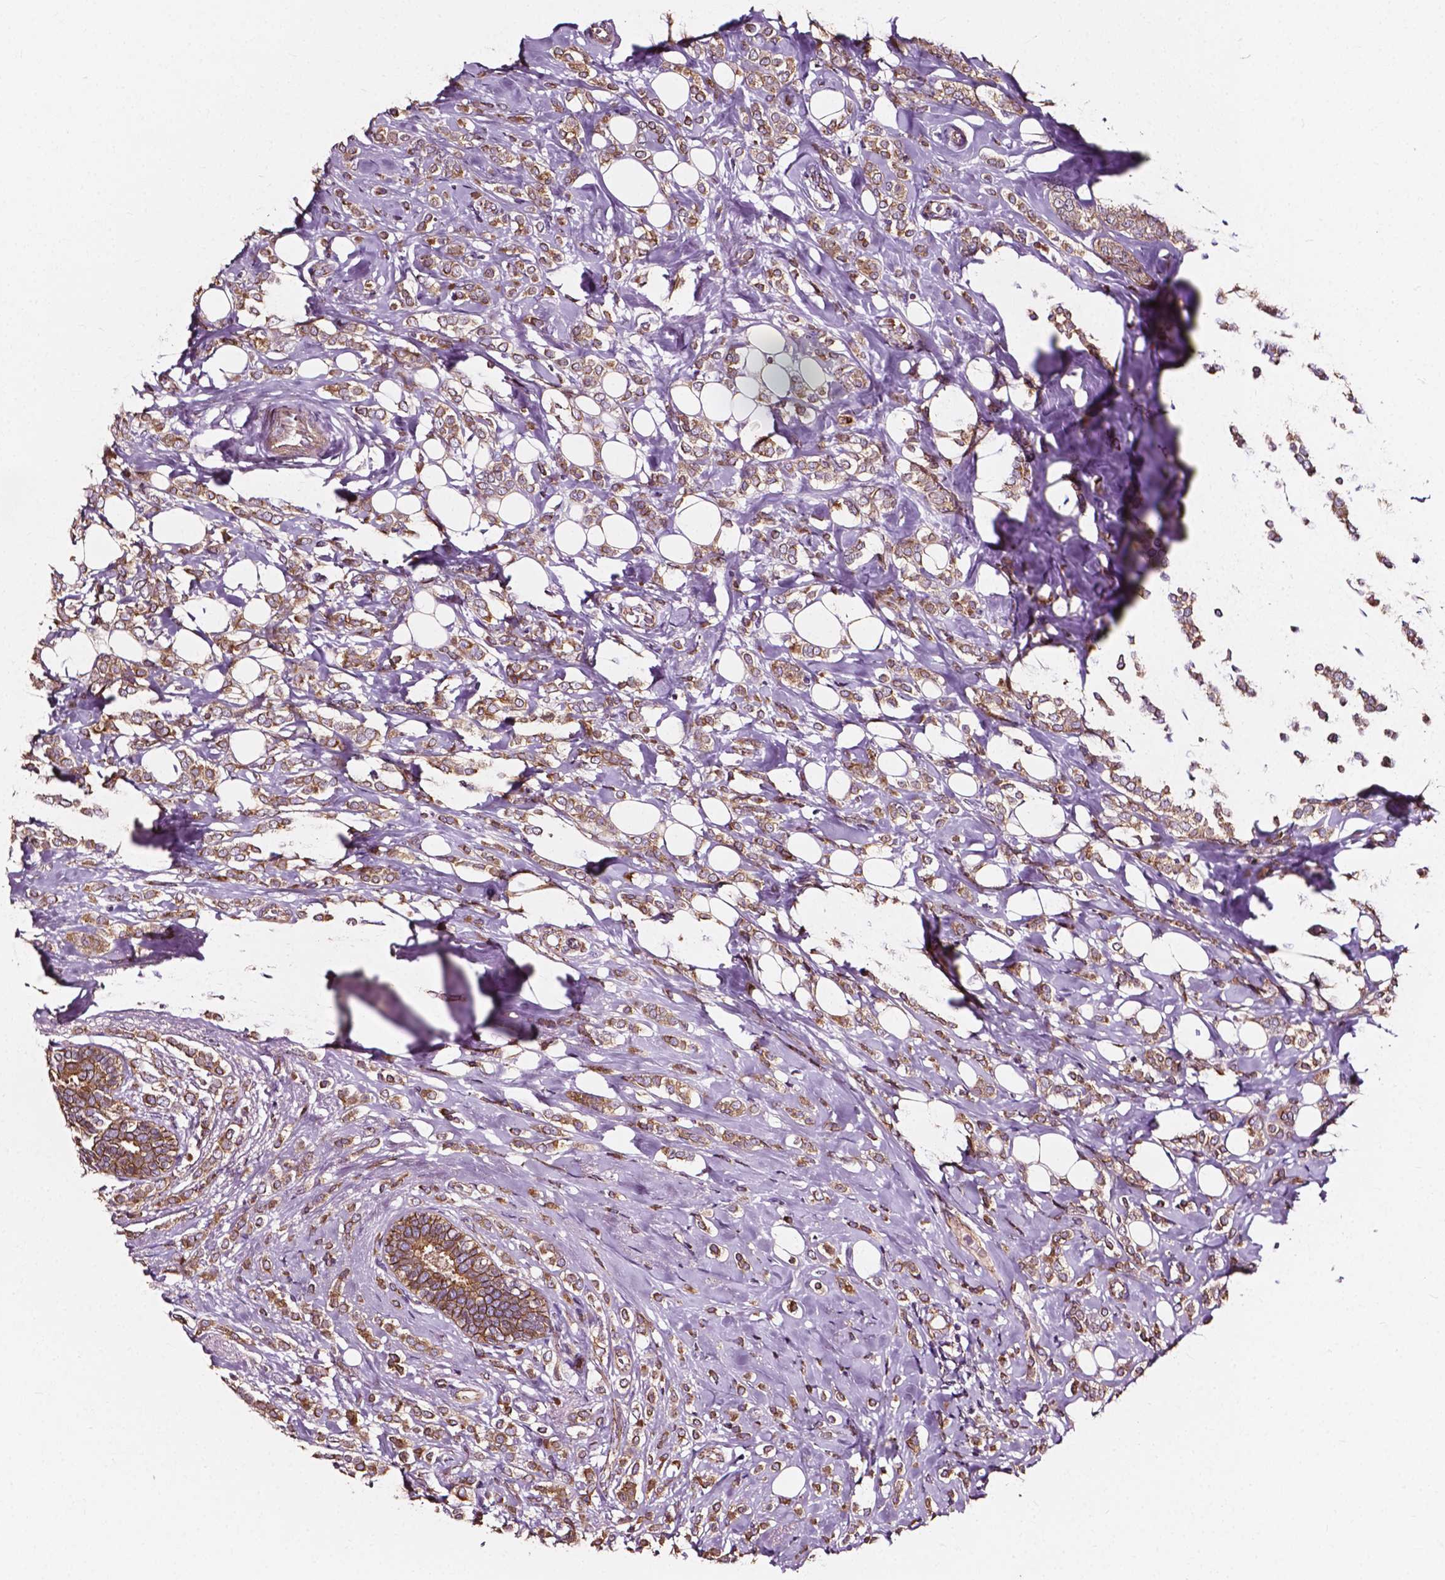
{"staining": {"intensity": "weak", "quantity": ">75%", "location": "cytoplasmic/membranous"}, "tissue": "breast cancer", "cell_type": "Tumor cells", "image_type": "cancer", "snomed": [{"axis": "morphology", "description": "Lobular carcinoma"}, {"axis": "topography", "description": "Breast"}], "caption": "High-magnification brightfield microscopy of breast lobular carcinoma stained with DAB (brown) and counterstained with hematoxylin (blue). tumor cells exhibit weak cytoplasmic/membranous positivity is appreciated in about>75% of cells. Immunohistochemistry (ihc) stains the protein in brown and the nuclei are stained blue.", "gene": "ATG16L1", "patient": {"sex": "female", "age": 49}}